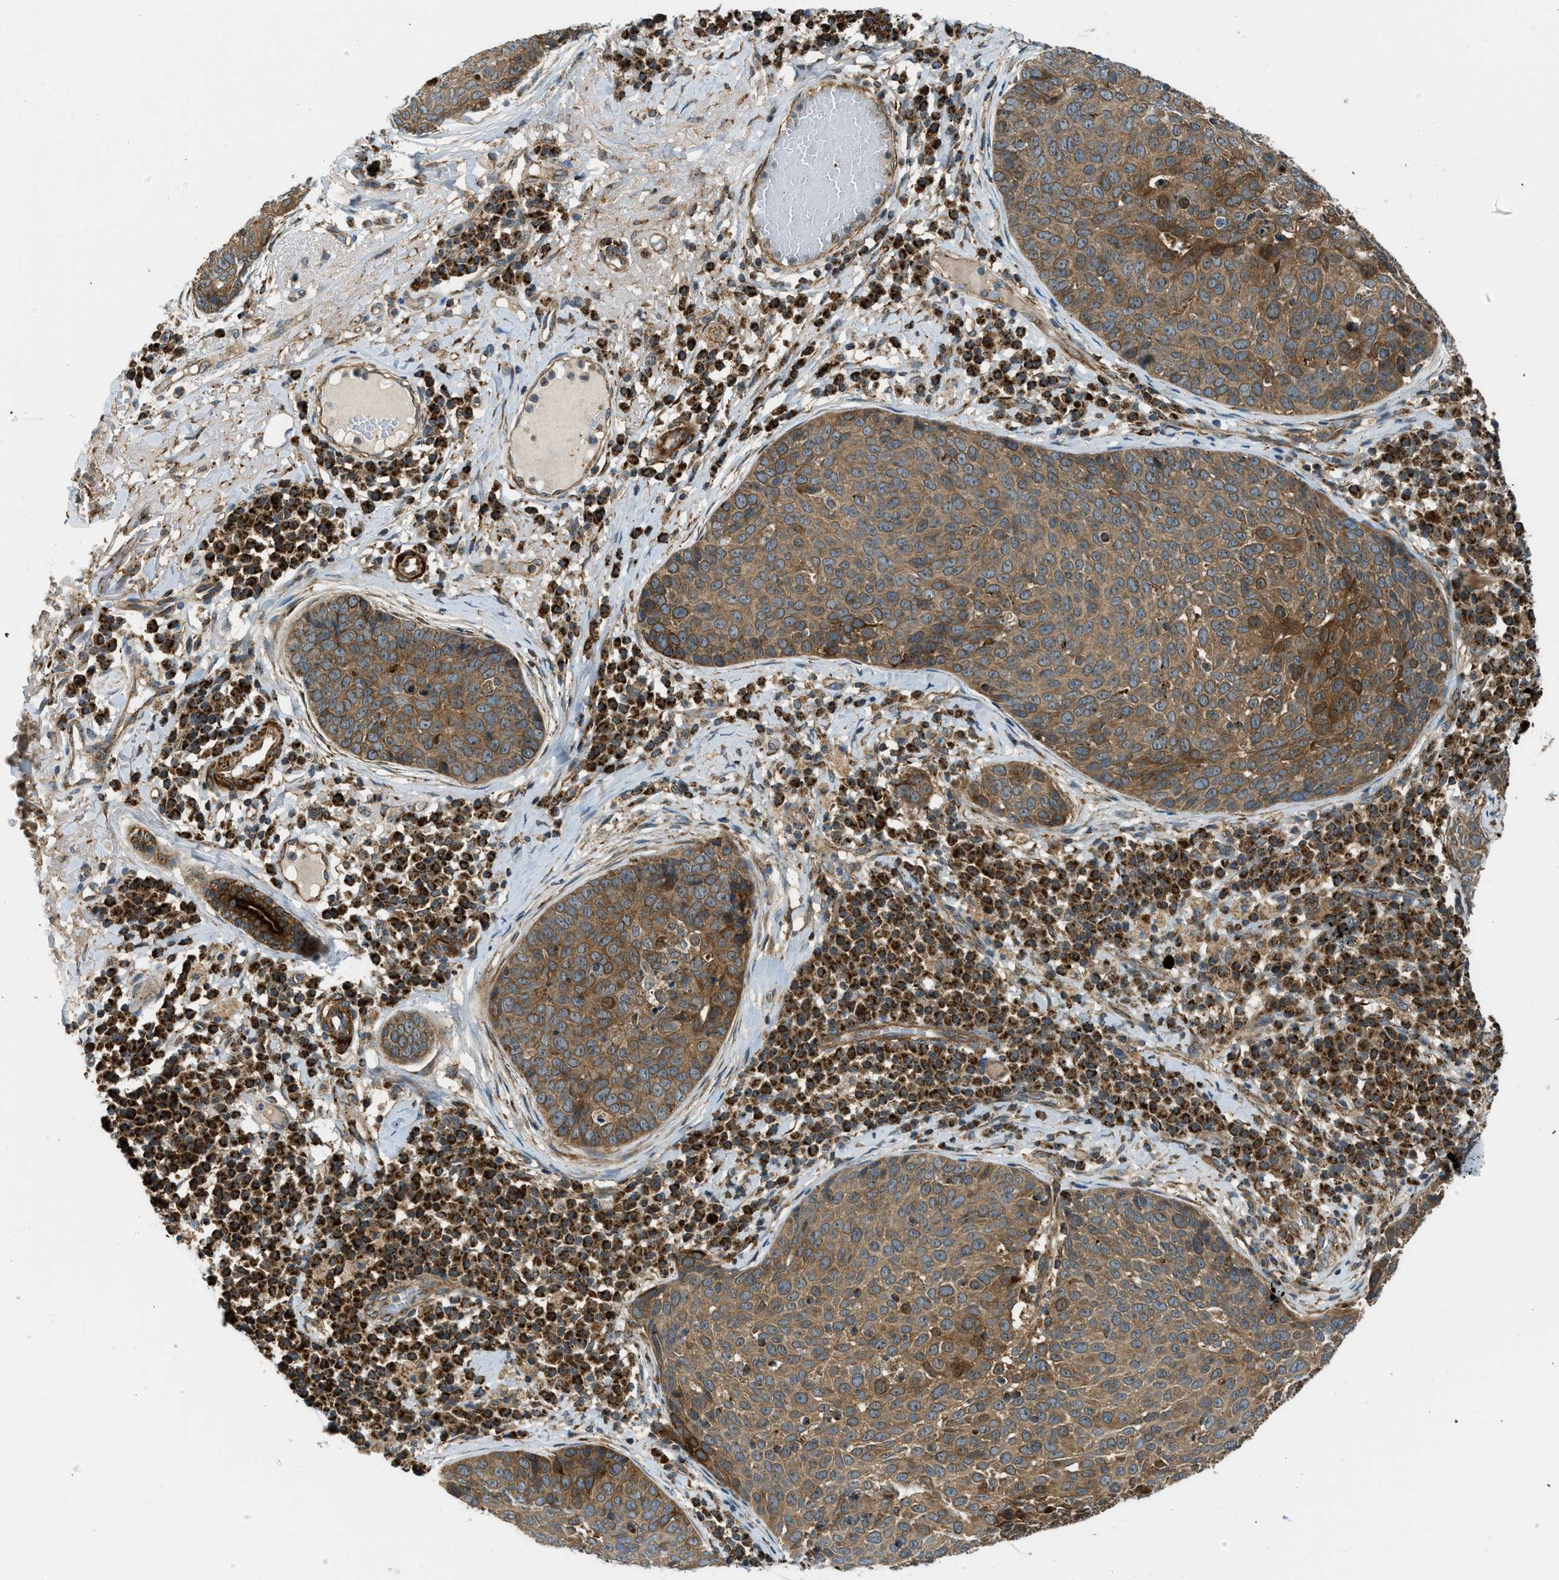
{"staining": {"intensity": "moderate", "quantity": ">75%", "location": "cytoplasmic/membranous"}, "tissue": "skin cancer", "cell_type": "Tumor cells", "image_type": "cancer", "snomed": [{"axis": "morphology", "description": "Squamous cell carcinoma in situ, NOS"}, {"axis": "morphology", "description": "Squamous cell carcinoma, NOS"}, {"axis": "topography", "description": "Skin"}], "caption": "A brown stain shows moderate cytoplasmic/membranous positivity of a protein in skin cancer tumor cells. (Stains: DAB in brown, nuclei in blue, Microscopy: brightfield microscopy at high magnification).", "gene": "SESN2", "patient": {"sex": "male", "age": 93}}